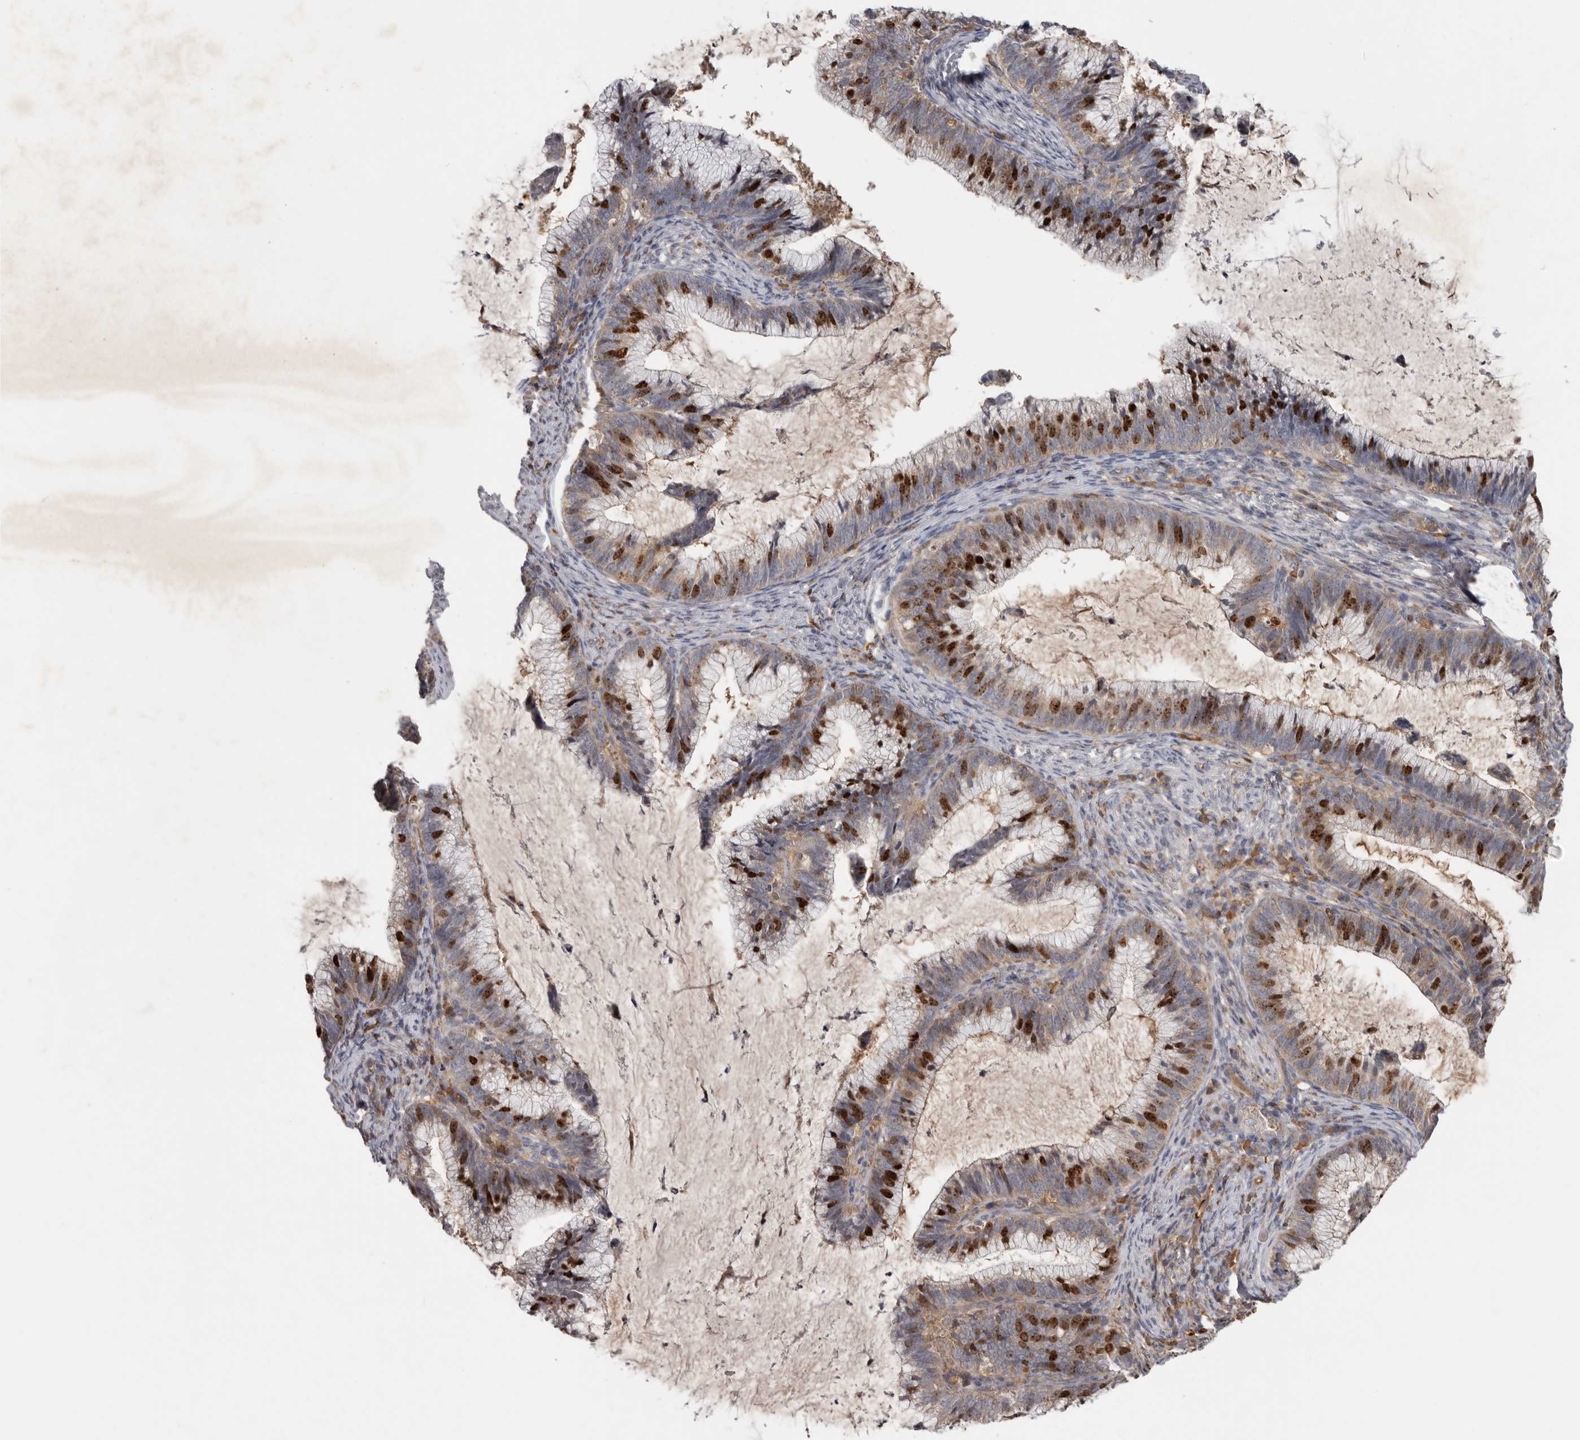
{"staining": {"intensity": "strong", "quantity": "25%-75%", "location": "nuclear"}, "tissue": "cervical cancer", "cell_type": "Tumor cells", "image_type": "cancer", "snomed": [{"axis": "morphology", "description": "Adenocarcinoma, NOS"}, {"axis": "topography", "description": "Cervix"}], "caption": "Cervical cancer stained for a protein demonstrates strong nuclear positivity in tumor cells.", "gene": "CDCA8", "patient": {"sex": "female", "age": 36}}